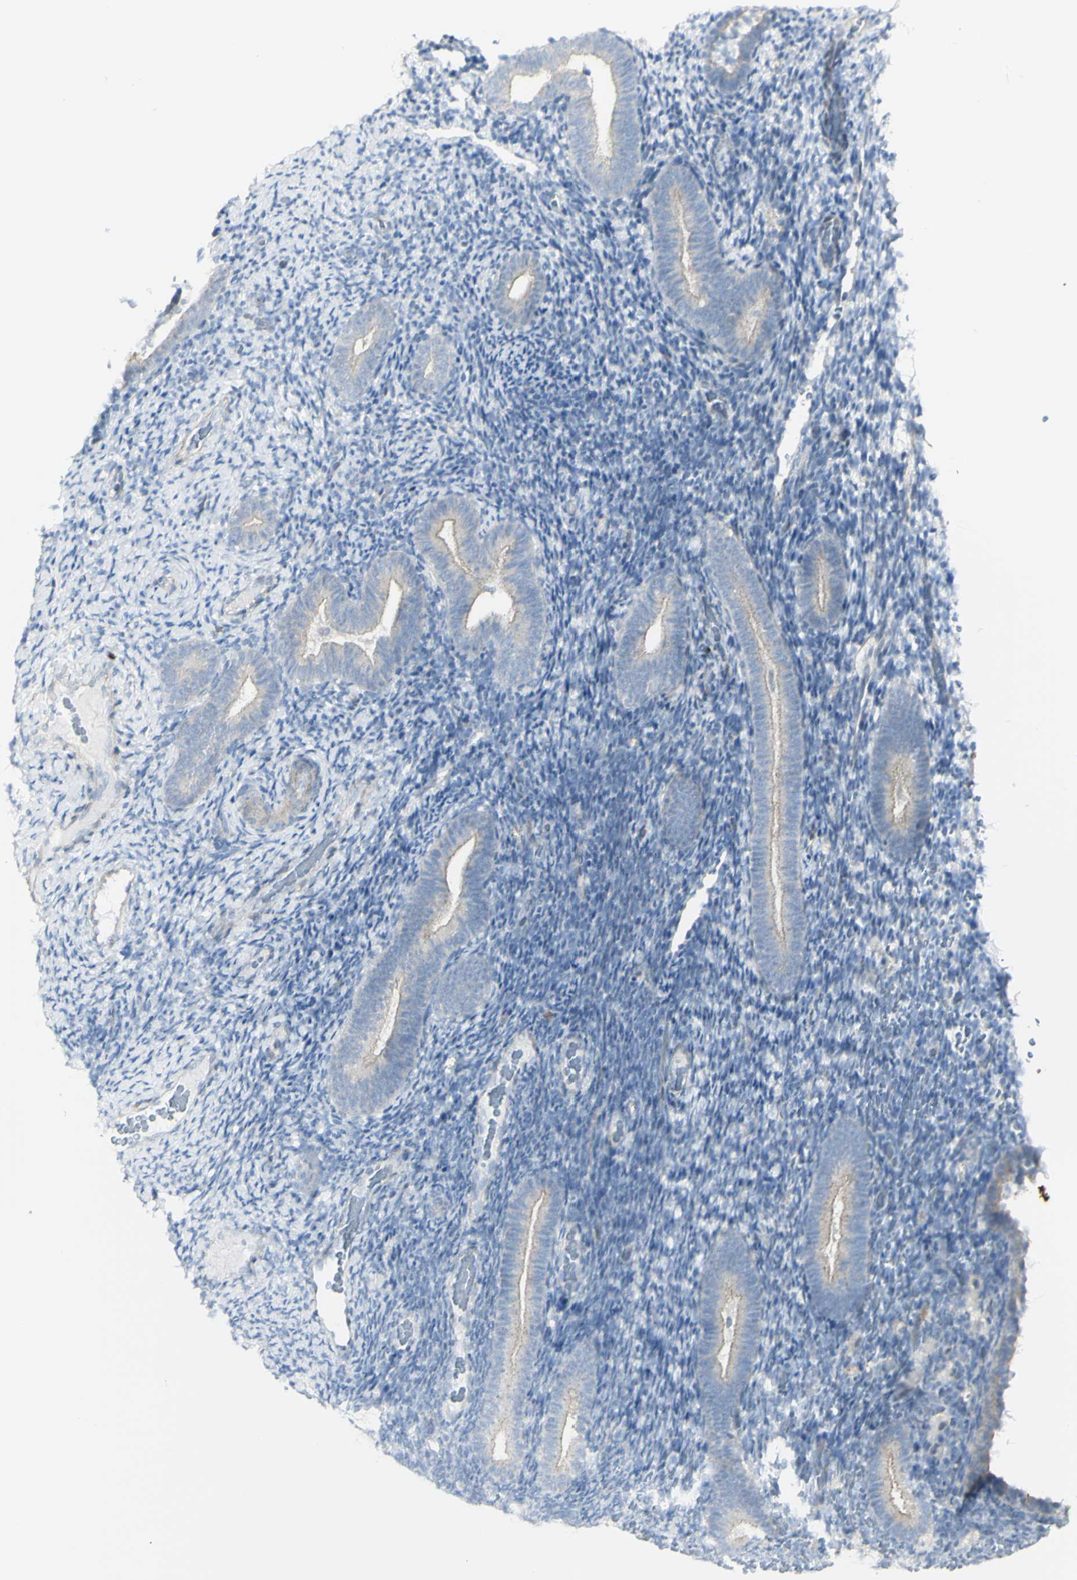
{"staining": {"intensity": "negative", "quantity": "none", "location": "none"}, "tissue": "endometrium", "cell_type": "Cells in endometrial stroma", "image_type": "normal", "snomed": [{"axis": "morphology", "description": "Normal tissue, NOS"}, {"axis": "topography", "description": "Endometrium"}], "caption": "IHC photomicrograph of normal endometrium: human endometrium stained with DAB exhibits no significant protein positivity in cells in endometrial stroma. Brightfield microscopy of immunohistochemistry (IHC) stained with DAB (3,3'-diaminobenzidine) (brown) and hematoxylin (blue), captured at high magnification.", "gene": "NDST4", "patient": {"sex": "female", "age": 51}}